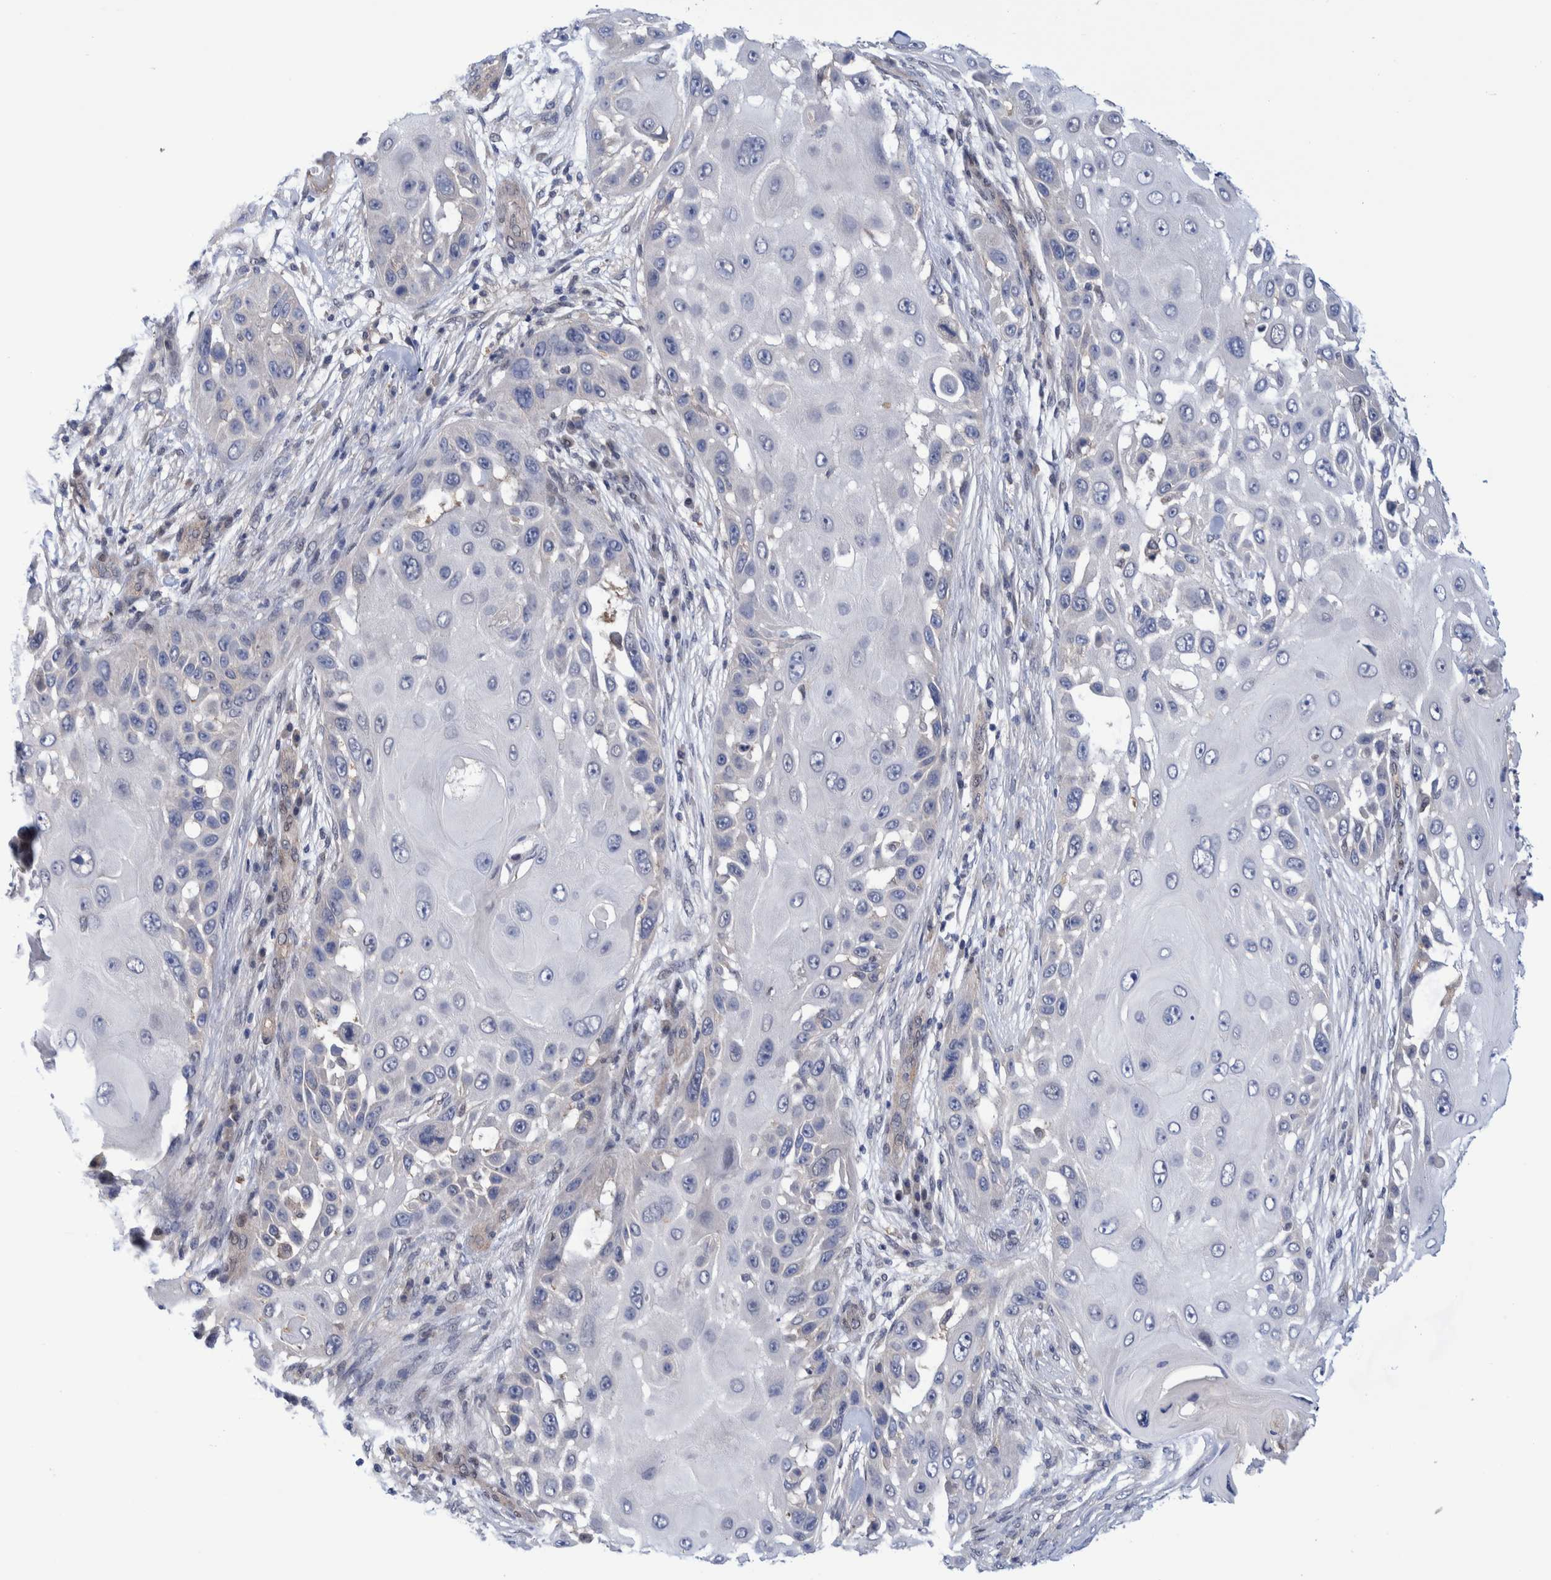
{"staining": {"intensity": "negative", "quantity": "none", "location": "none"}, "tissue": "skin cancer", "cell_type": "Tumor cells", "image_type": "cancer", "snomed": [{"axis": "morphology", "description": "Squamous cell carcinoma, NOS"}, {"axis": "topography", "description": "Skin"}], "caption": "Tumor cells show no significant positivity in skin cancer.", "gene": "PFAS", "patient": {"sex": "female", "age": 44}}